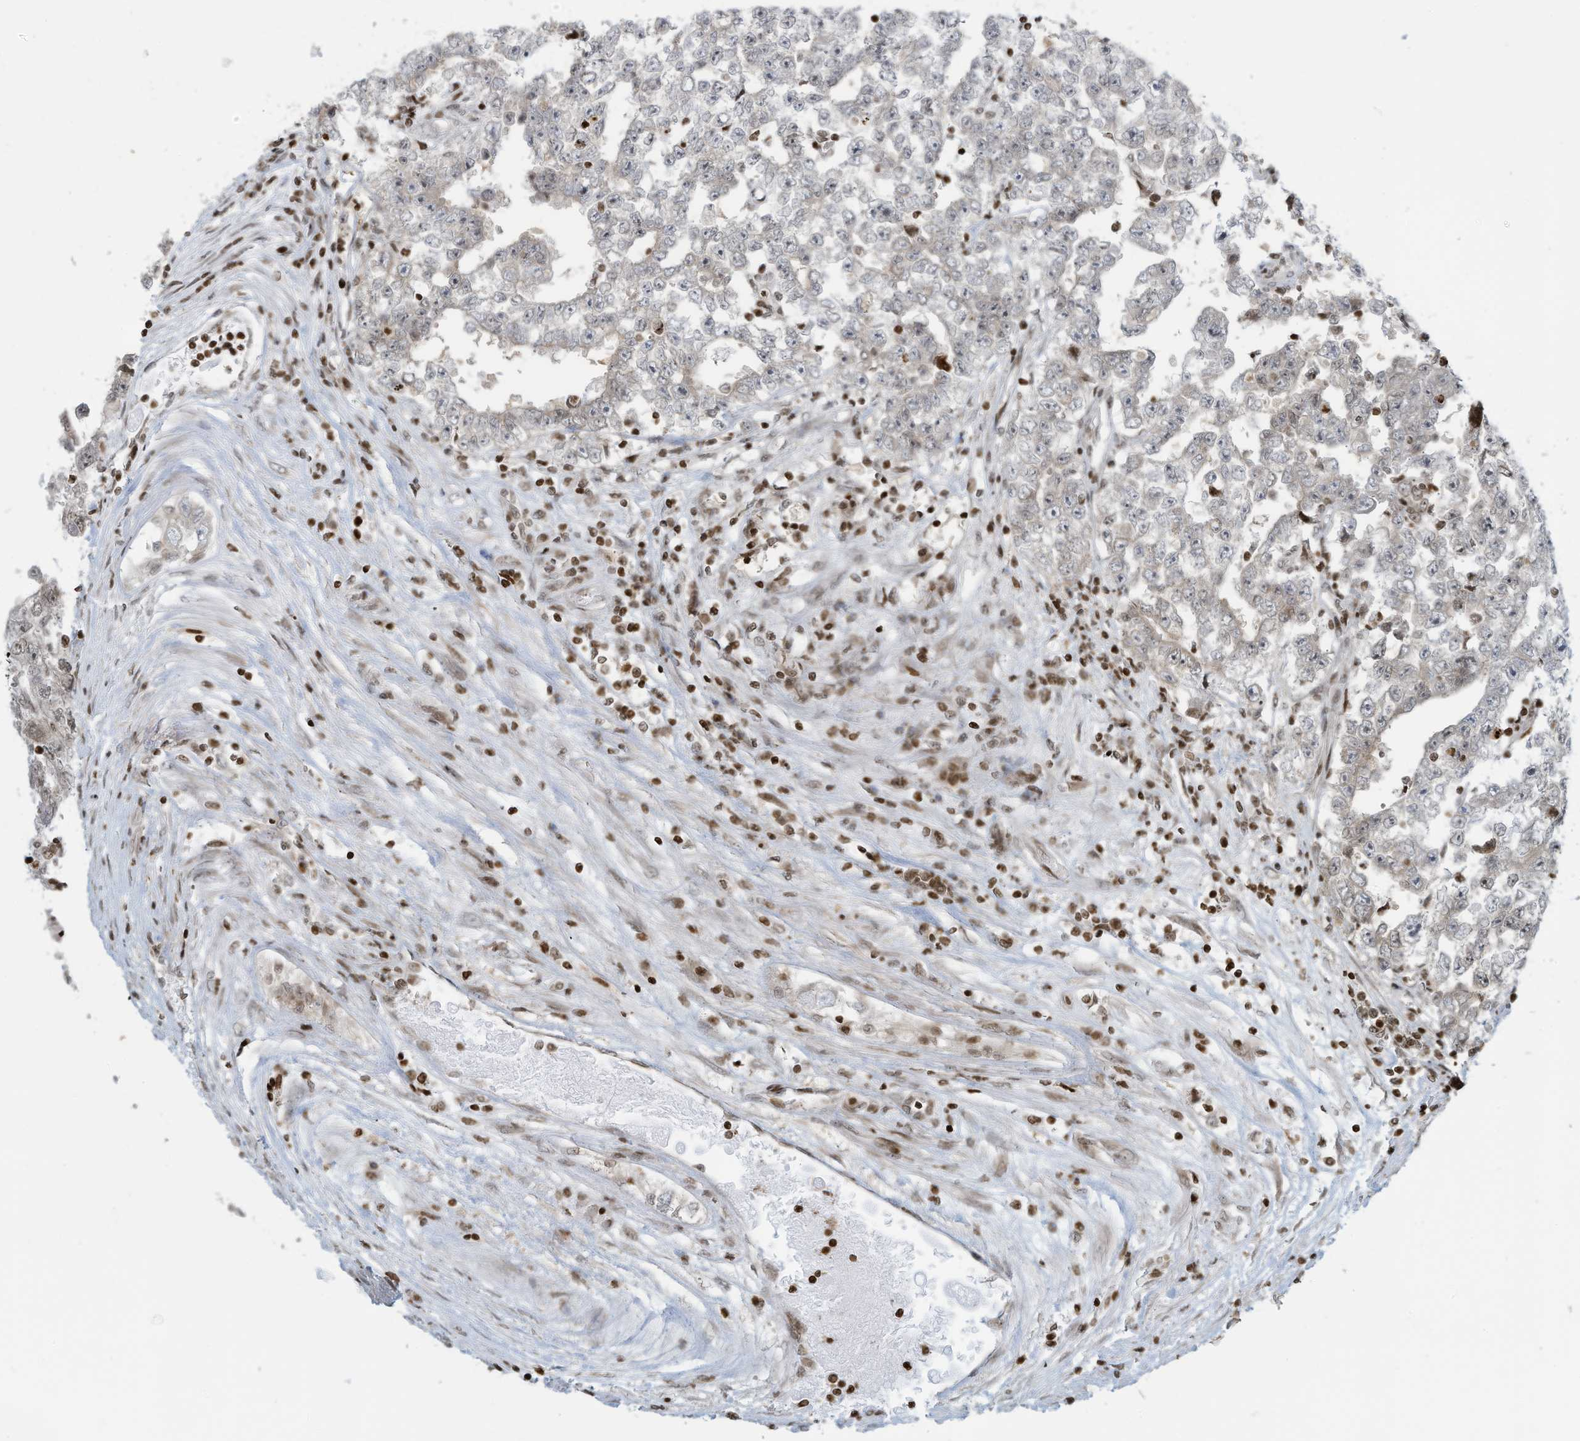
{"staining": {"intensity": "negative", "quantity": "none", "location": "none"}, "tissue": "testis cancer", "cell_type": "Tumor cells", "image_type": "cancer", "snomed": [{"axis": "morphology", "description": "Carcinoma, Embryonal, NOS"}, {"axis": "topography", "description": "Testis"}], "caption": "Immunohistochemistry histopathology image of testis cancer (embryonal carcinoma) stained for a protein (brown), which exhibits no positivity in tumor cells.", "gene": "ADI1", "patient": {"sex": "male", "age": 25}}